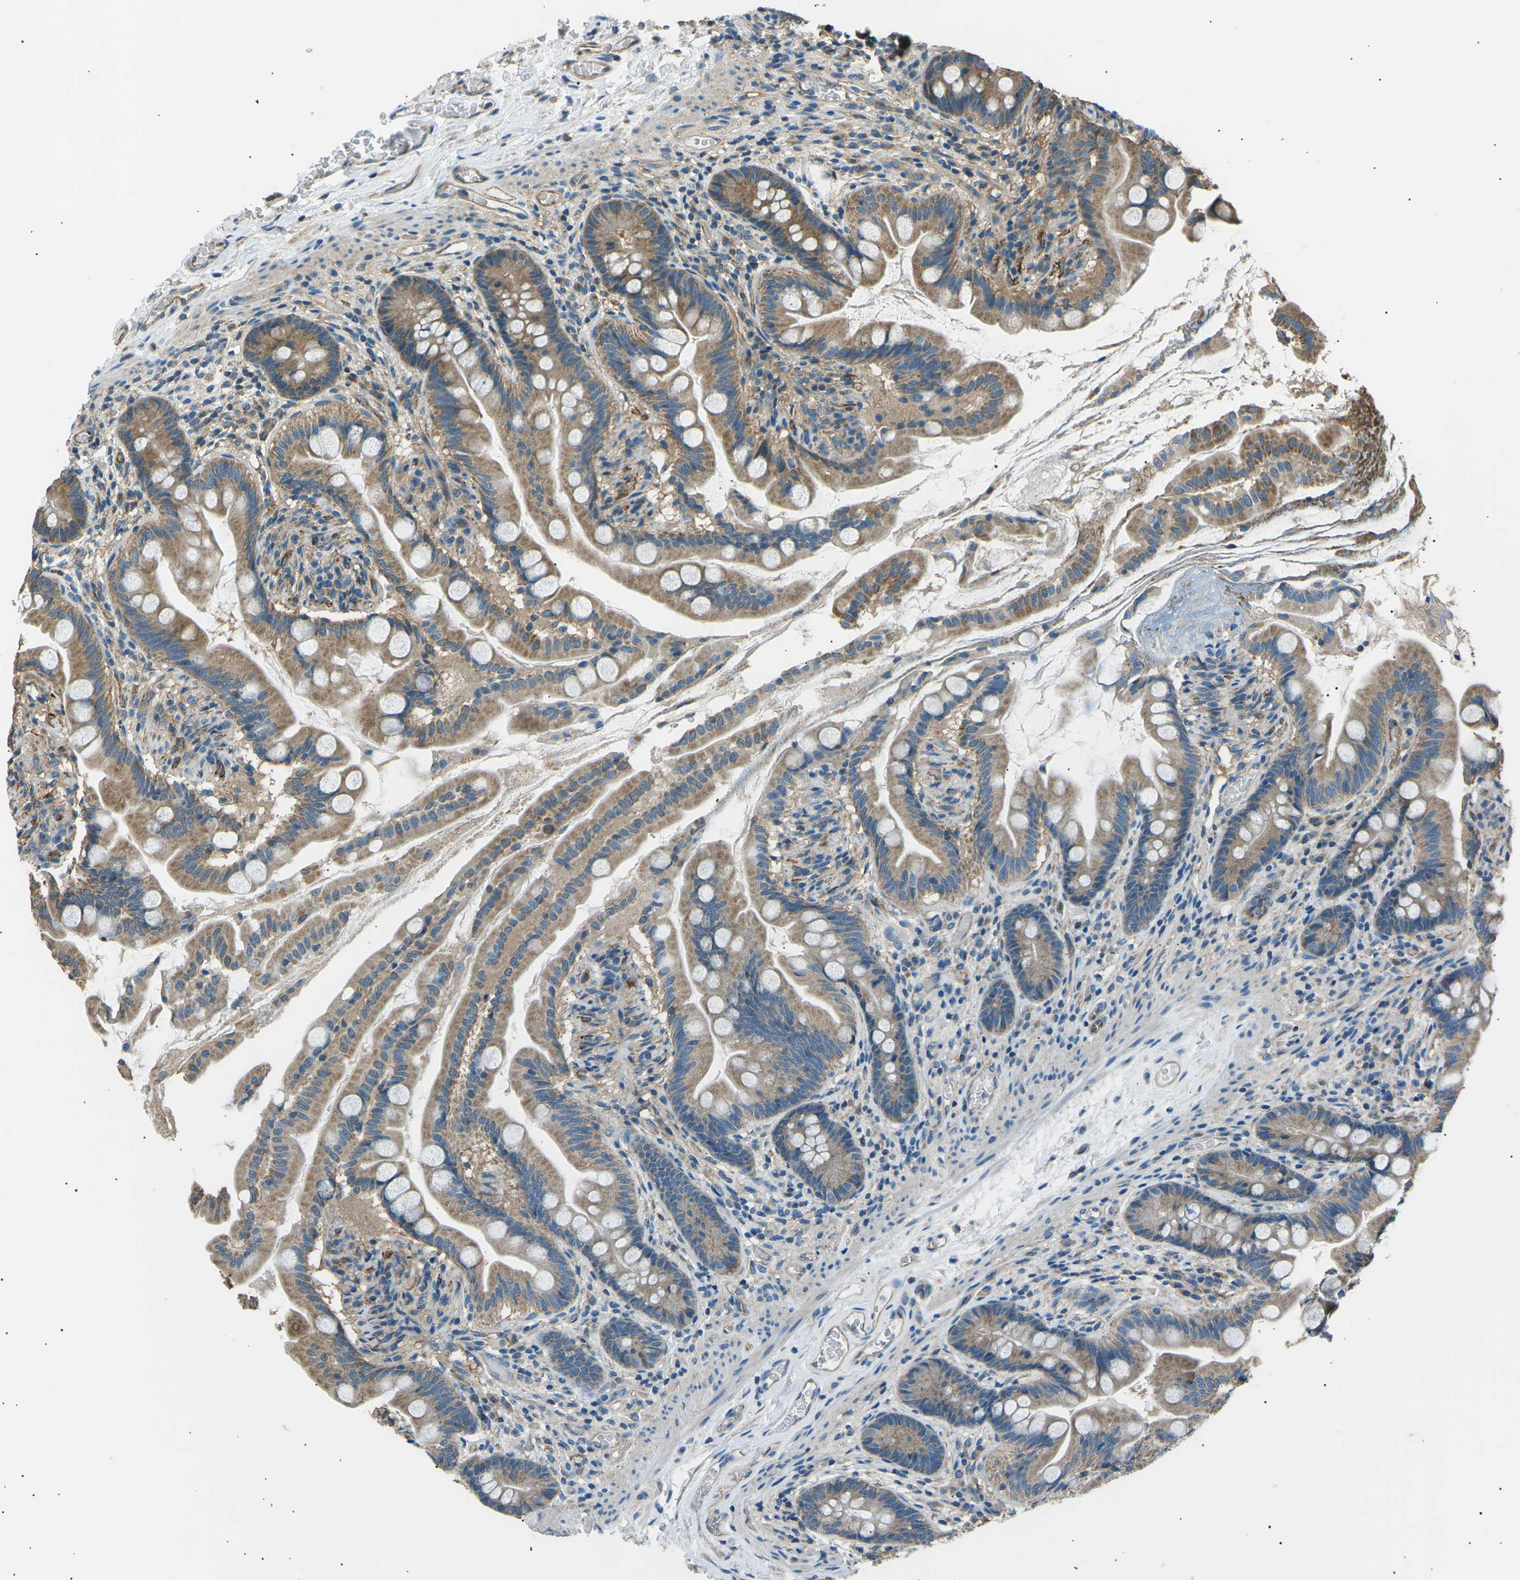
{"staining": {"intensity": "moderate", "quantity": ">75%", "location": "cytoplasmic/membranous"}, "tissue": "small intestine", "cell_type": "Glandular cells", "image_type": "normal", "snomed": [{"axis": "morphology", "description": "Normal tissue, NOS"}, {"axis": "topography", "description": "Small intestine"}], "caption": "Protein staining reveals moderate cytoplasmic/membranous positivity in approximately >75% of glandular cells in benign small intestine.", "gene": "SLK", "patient": {"sex": "female", "age": 56}}